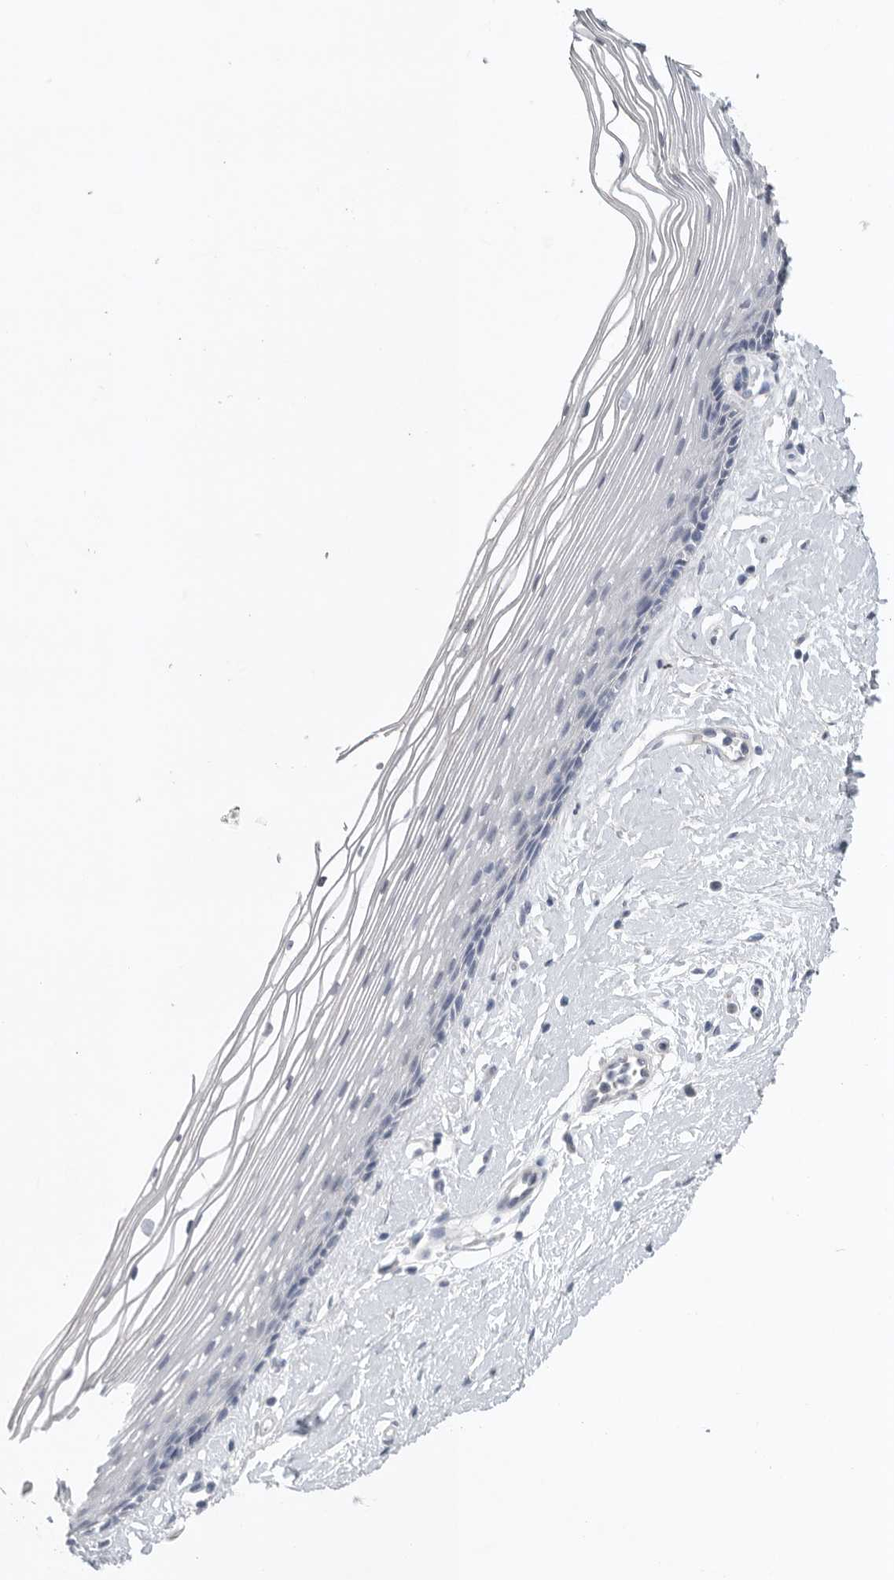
{"staining": {"intensity": "negative", "quantity": "none", "location": "none"}, "tissue": "vagina", "cell_type": "Squamous epithelial cells", "image_type": "normal", "snomed": [{"axis": "morphology", "description": "Normal tissue, NOS"}, {"axis": "topography", "description": "Vagina"}], "caption": "The image shows no staining of squamous epithelial cells in normal vagina.", "gene": "REG4", "patient": {"sex": "female", "age": 46}}